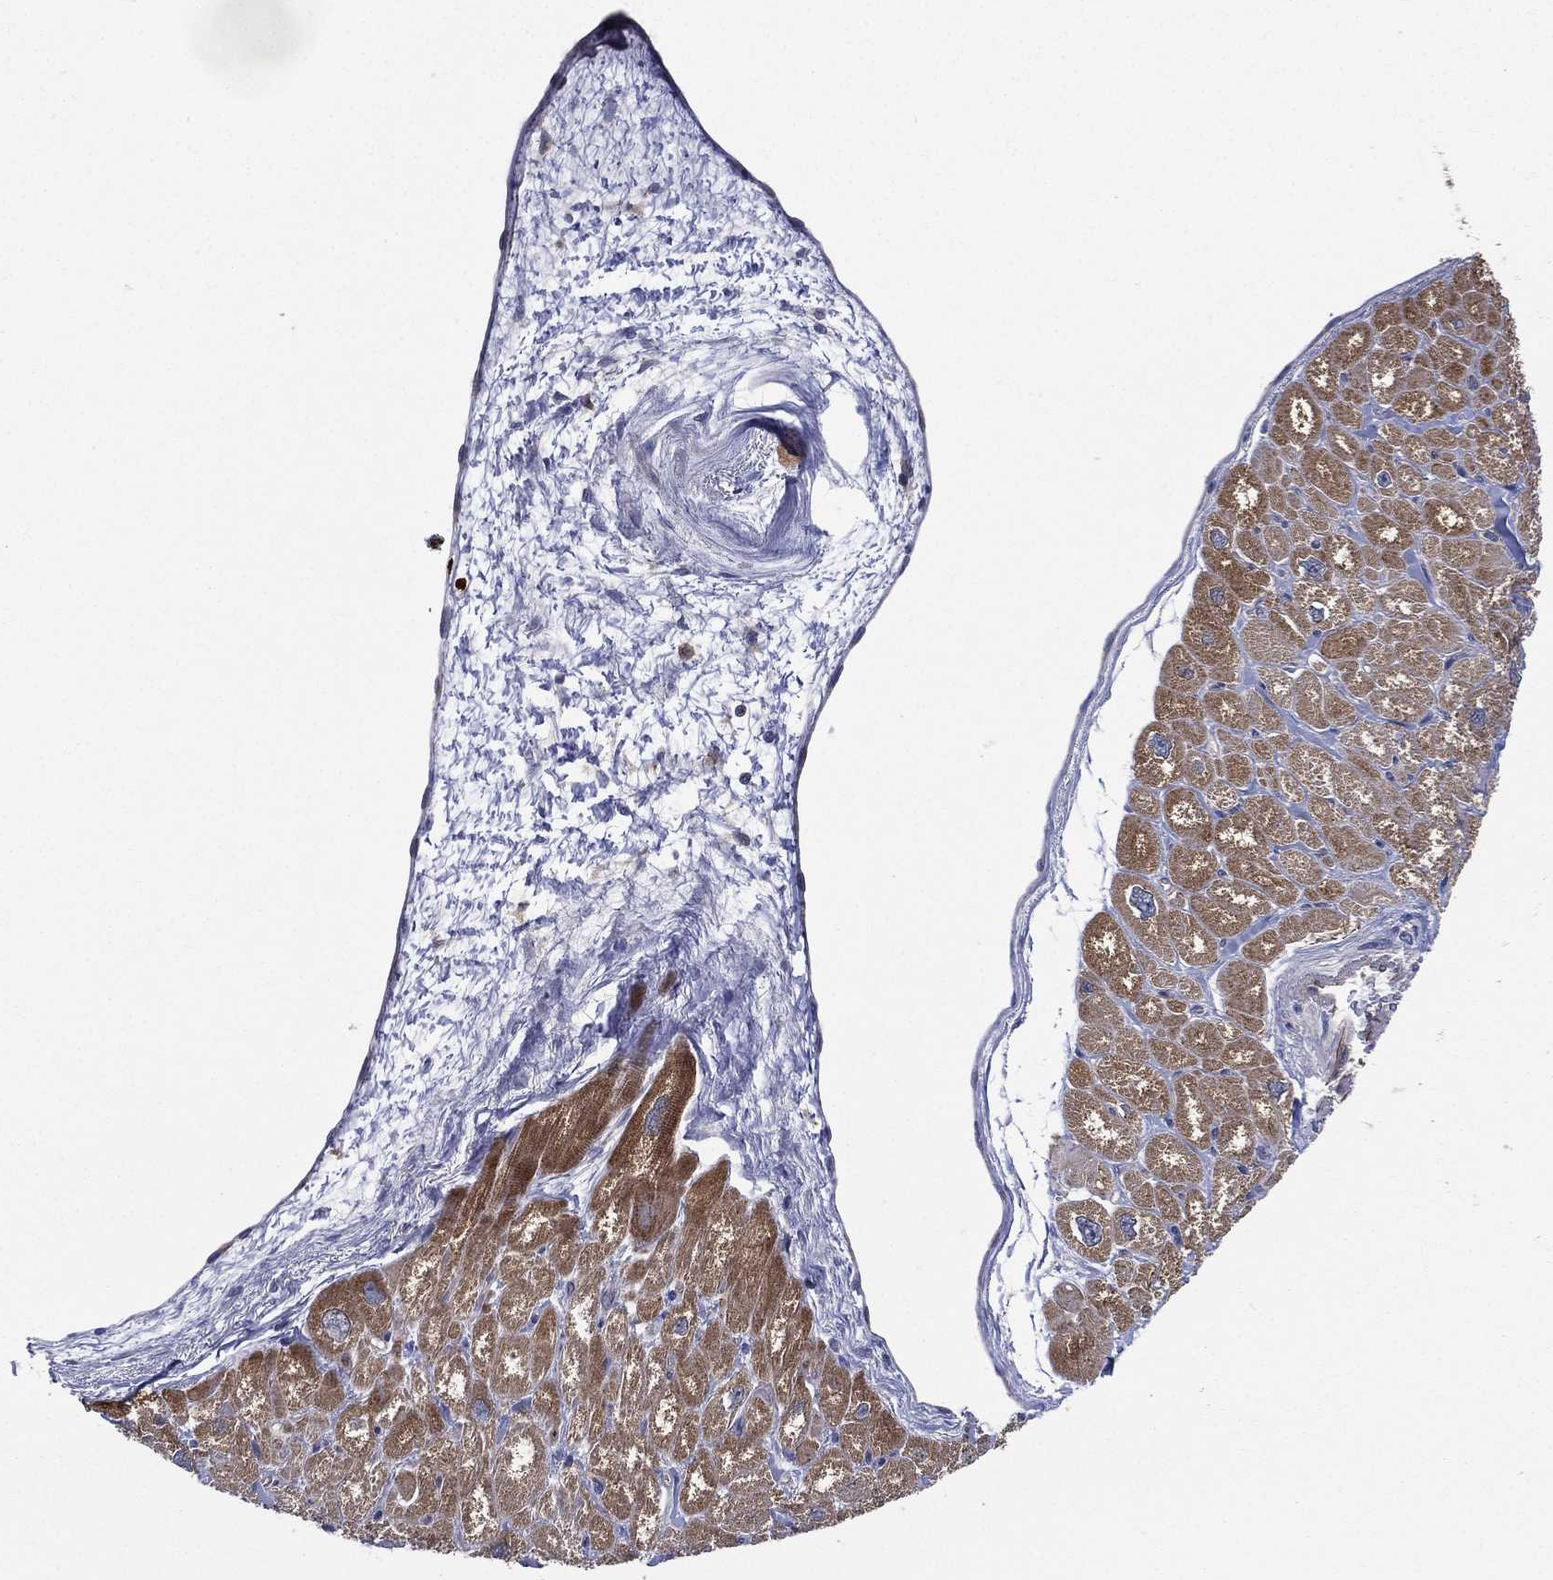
{"staining": {"intensity": "moderate", "quantity": "25%-75%", "location": "cytoplasmic/membranous"}, "tissue": "heart muscle", "cell_type": "Cardiomyocytes", "image_type": "normal", "snomed": [{"axis": "morphology", "description": "Normal tissue, NOS"}, {"axis": "topography", "description": "Heart"}], "caption": "A histopathology image of human heart muscle stained for a protein displays moderate cytoplasmic/membranous brown staining in cardiomyocytes. (brown staining indicates protein expression, while blue staining denotes nuclei).", "gene": "SMPD3", "patient": {"sex": "male", "age": 55}}